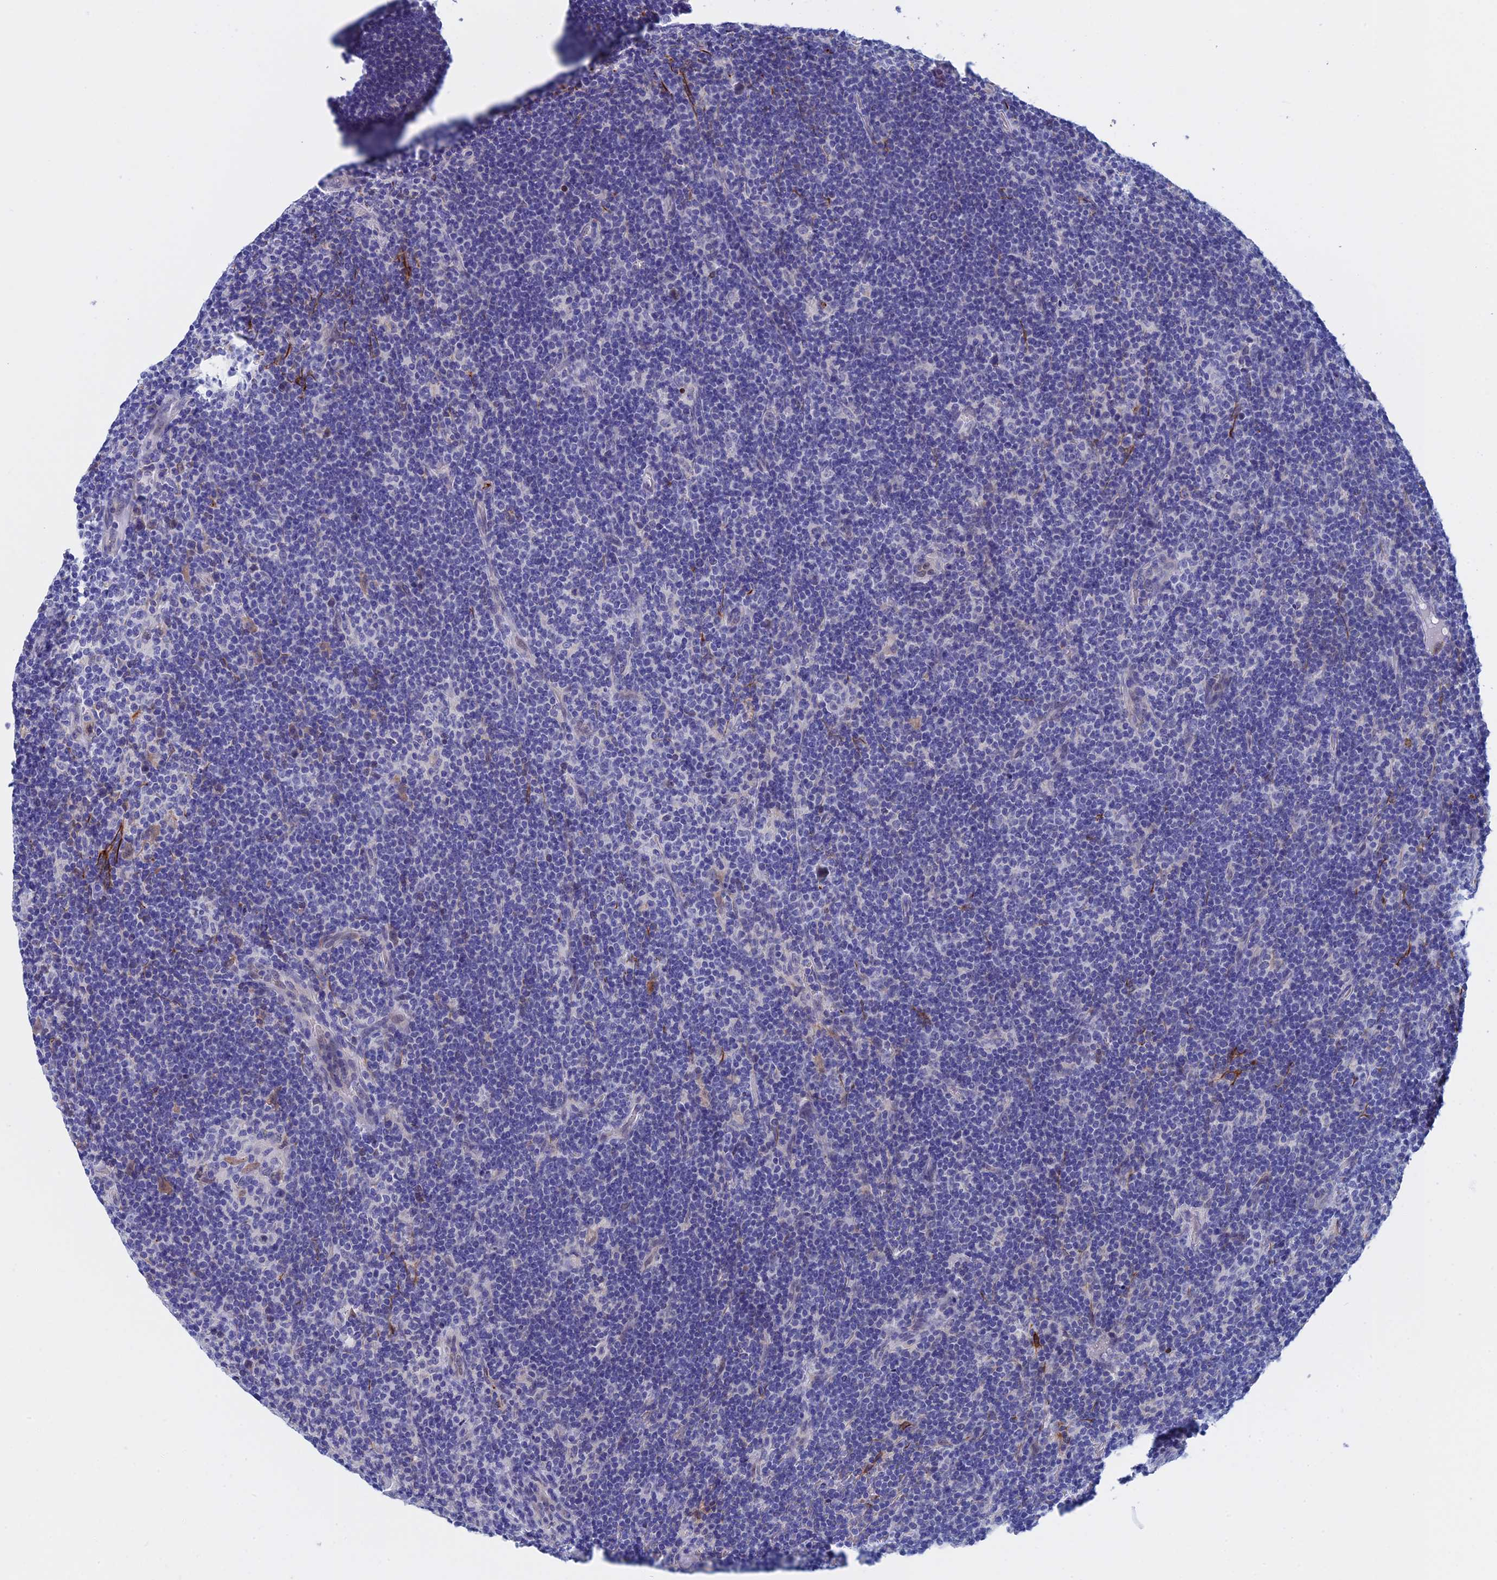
{"staining": {"intensity": "negative", "quantity": "none", "location": "none"}, "tissue": "lymphoma", "cell_type": "Tumor cells", "image_type": "cancer", "snomed": [{"axis": "morphology", "description": "Hodgkin's disease, NOS"}, {"axis": "topography", "description": "Lymph node"}], "caption": "Immunohistochemistry (IHC) histopathology image of neoplastic tissue: human Hodgkin's disease stained with DAB (3,3'-diaminobenzidine) shows no significant protein staining in tumor cells. The staining is performed using DAB (3,3'-diaminobenzidine) brown chromogen with nuclei counter-stained in using hematoxylin.", "gene": "WDR83", "patient": {"sex": "female", "age": 57}}